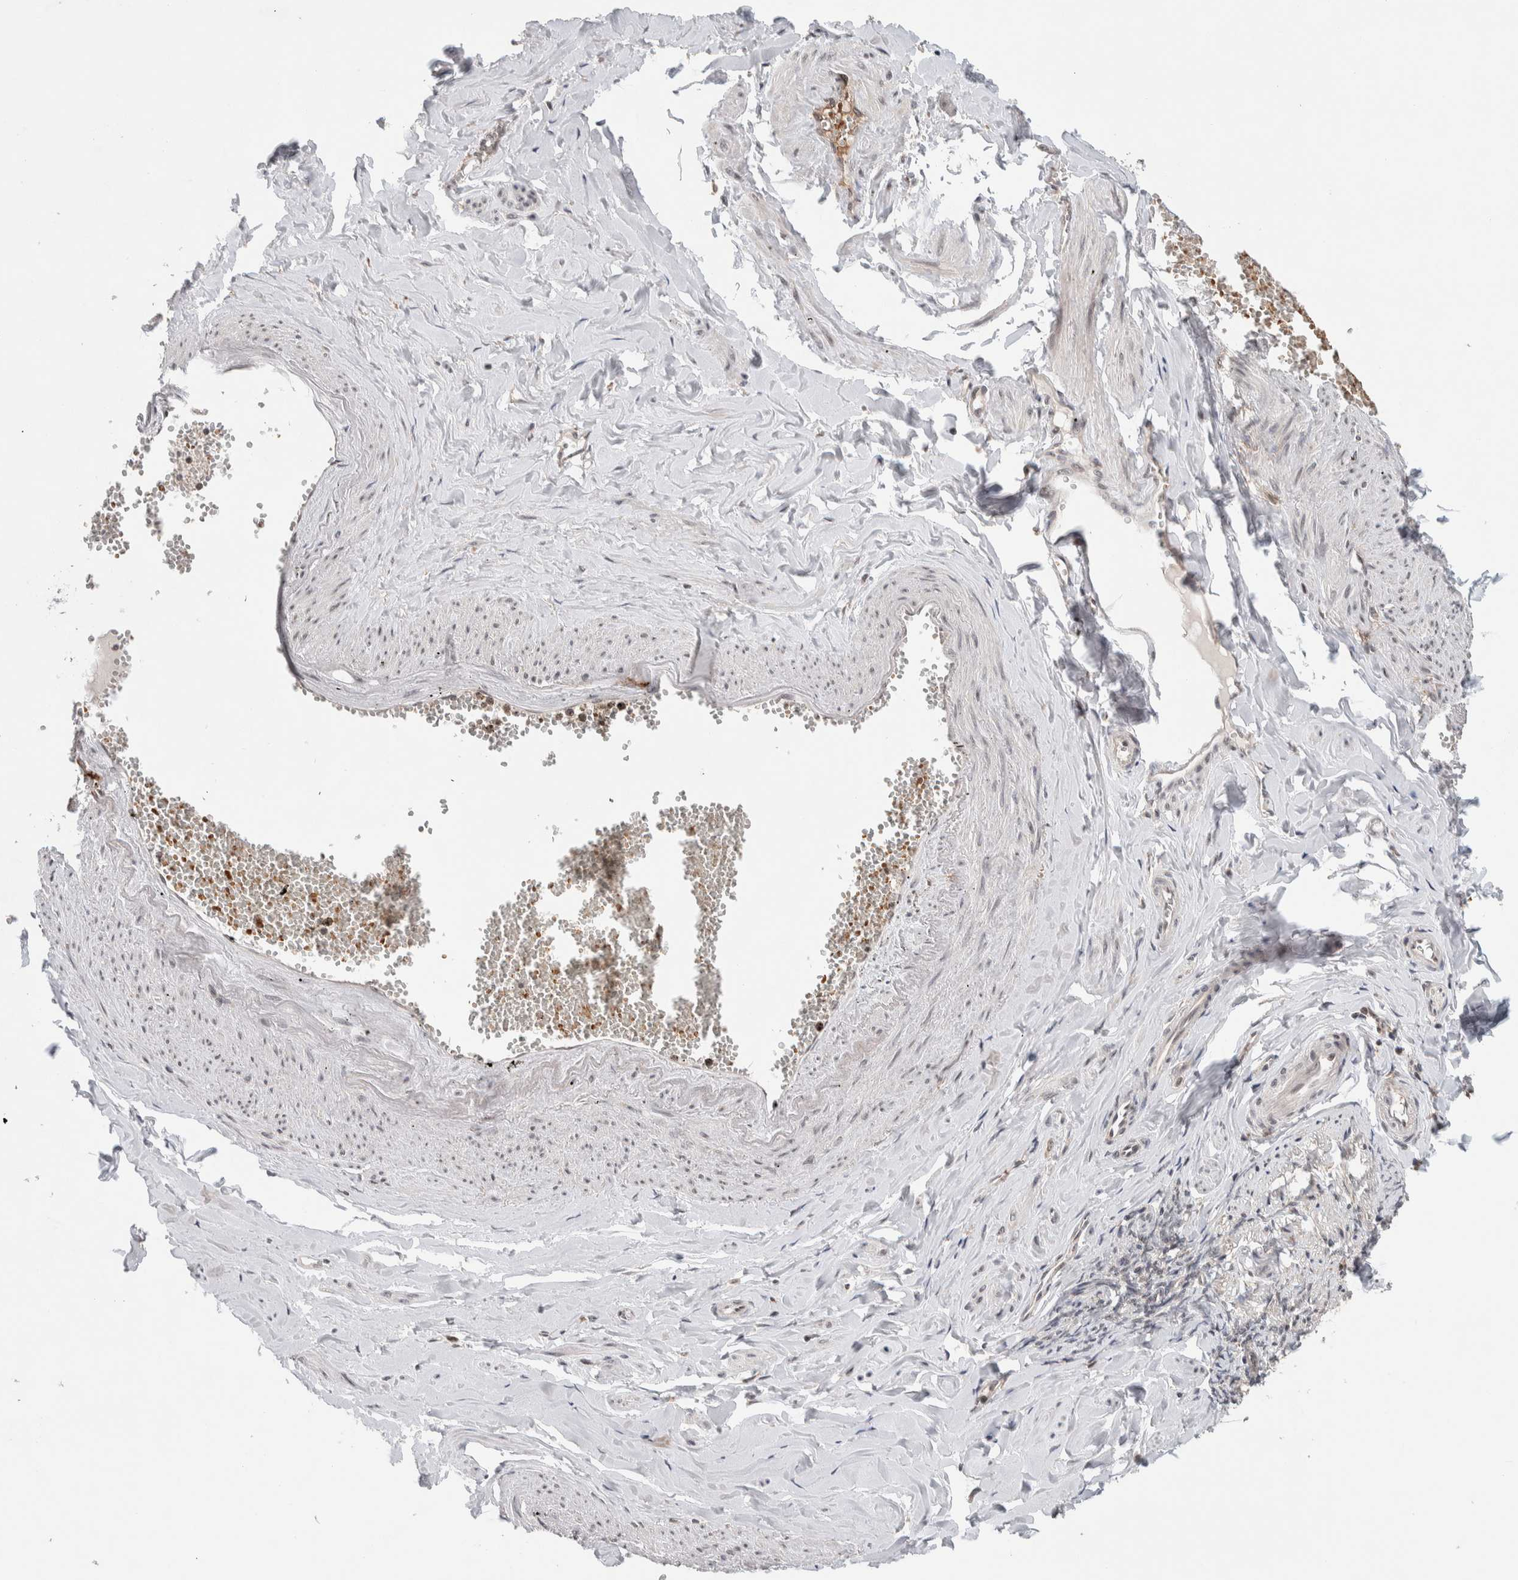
{"staining": {"intensity": "weak", "quantity": ">75%", "location": "cytoplasmic/membranous"}, "tissue": "adipose tissue", "cell_type": "Adipocytes", "image_type": "normal", "snomed": [{"axis": "morphology", "description": "Normal tissue, NOS"}, {"axis": "topography", "description": "Vascular tissue"}, {"axis": "topography", "description": "Fallopian tube"}, {"axis": "topography", "description": "Ovary"}], "caption": "Brown immunohistochemical staining in benign adipose tissue shows weak cytoplasmic/membranous expression in approximately >75% of adipocytes. (DAB (3,3'-diaminobenzidine) IHC with brightfield microscopy, high magnification).", "gene": "KCNK1", "patient": {"sex": "female", "age": 67}}